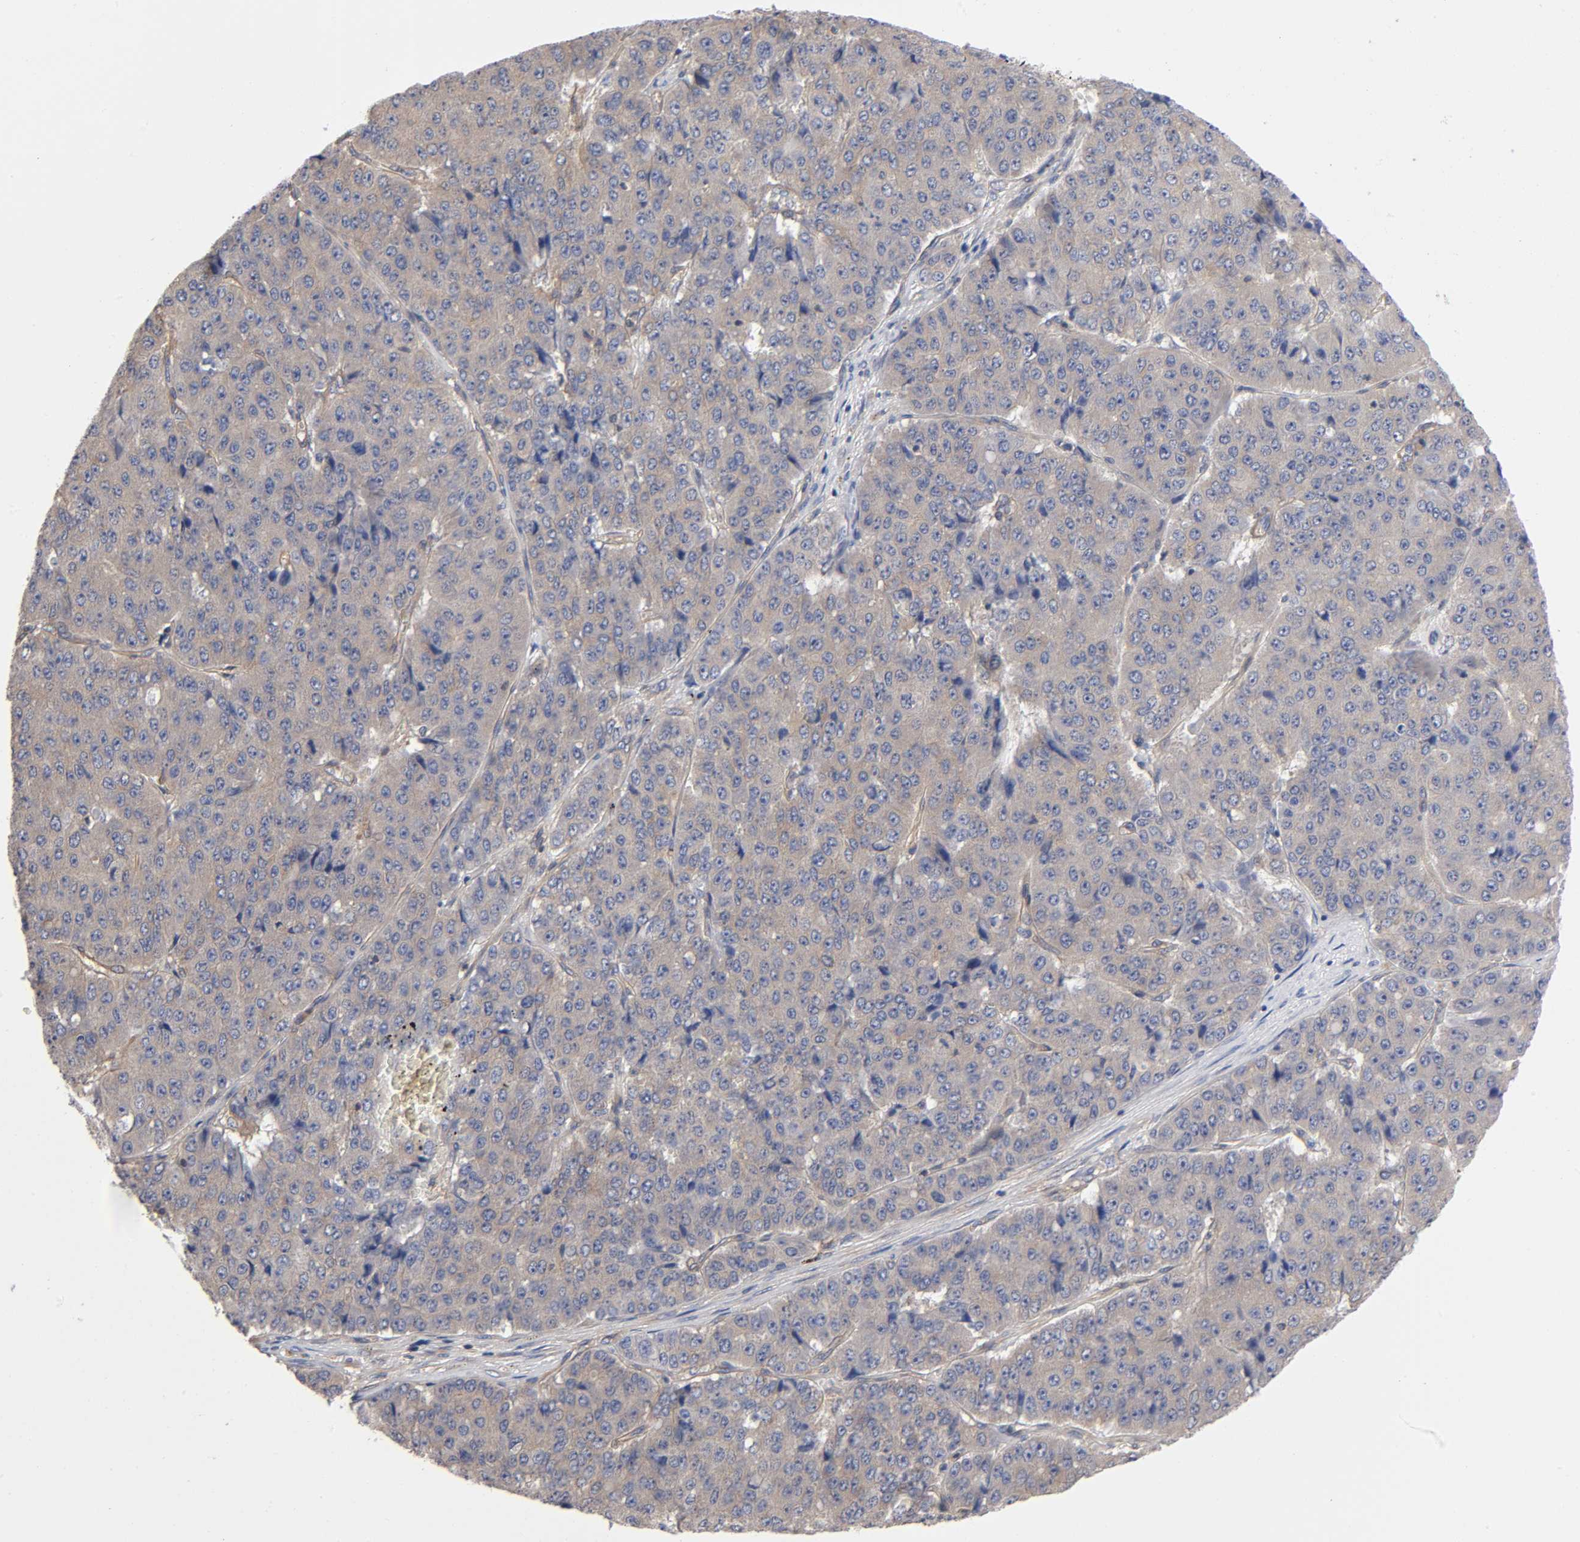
{"staining": {"intensity": "weak", "quantity": ">75%", "location": "cytoplasmic/membranous"}, "tissue": "pancreatic cancer", "cell_type": "Tumor cells", "image_type": "cancer", "snomed": [{"axis": "morphology", "description": "Adenocarcinoma, NOS"}, {"axis": "topography", "description": "Pancreas"}], "caption": "IHC of human pancreatic cancer displays low levels of weak cytoplasmic/membranous staining in about >75% of tumor cells.", "gene": "STRN3", "patient": {"sex": "male", "age": 50}}